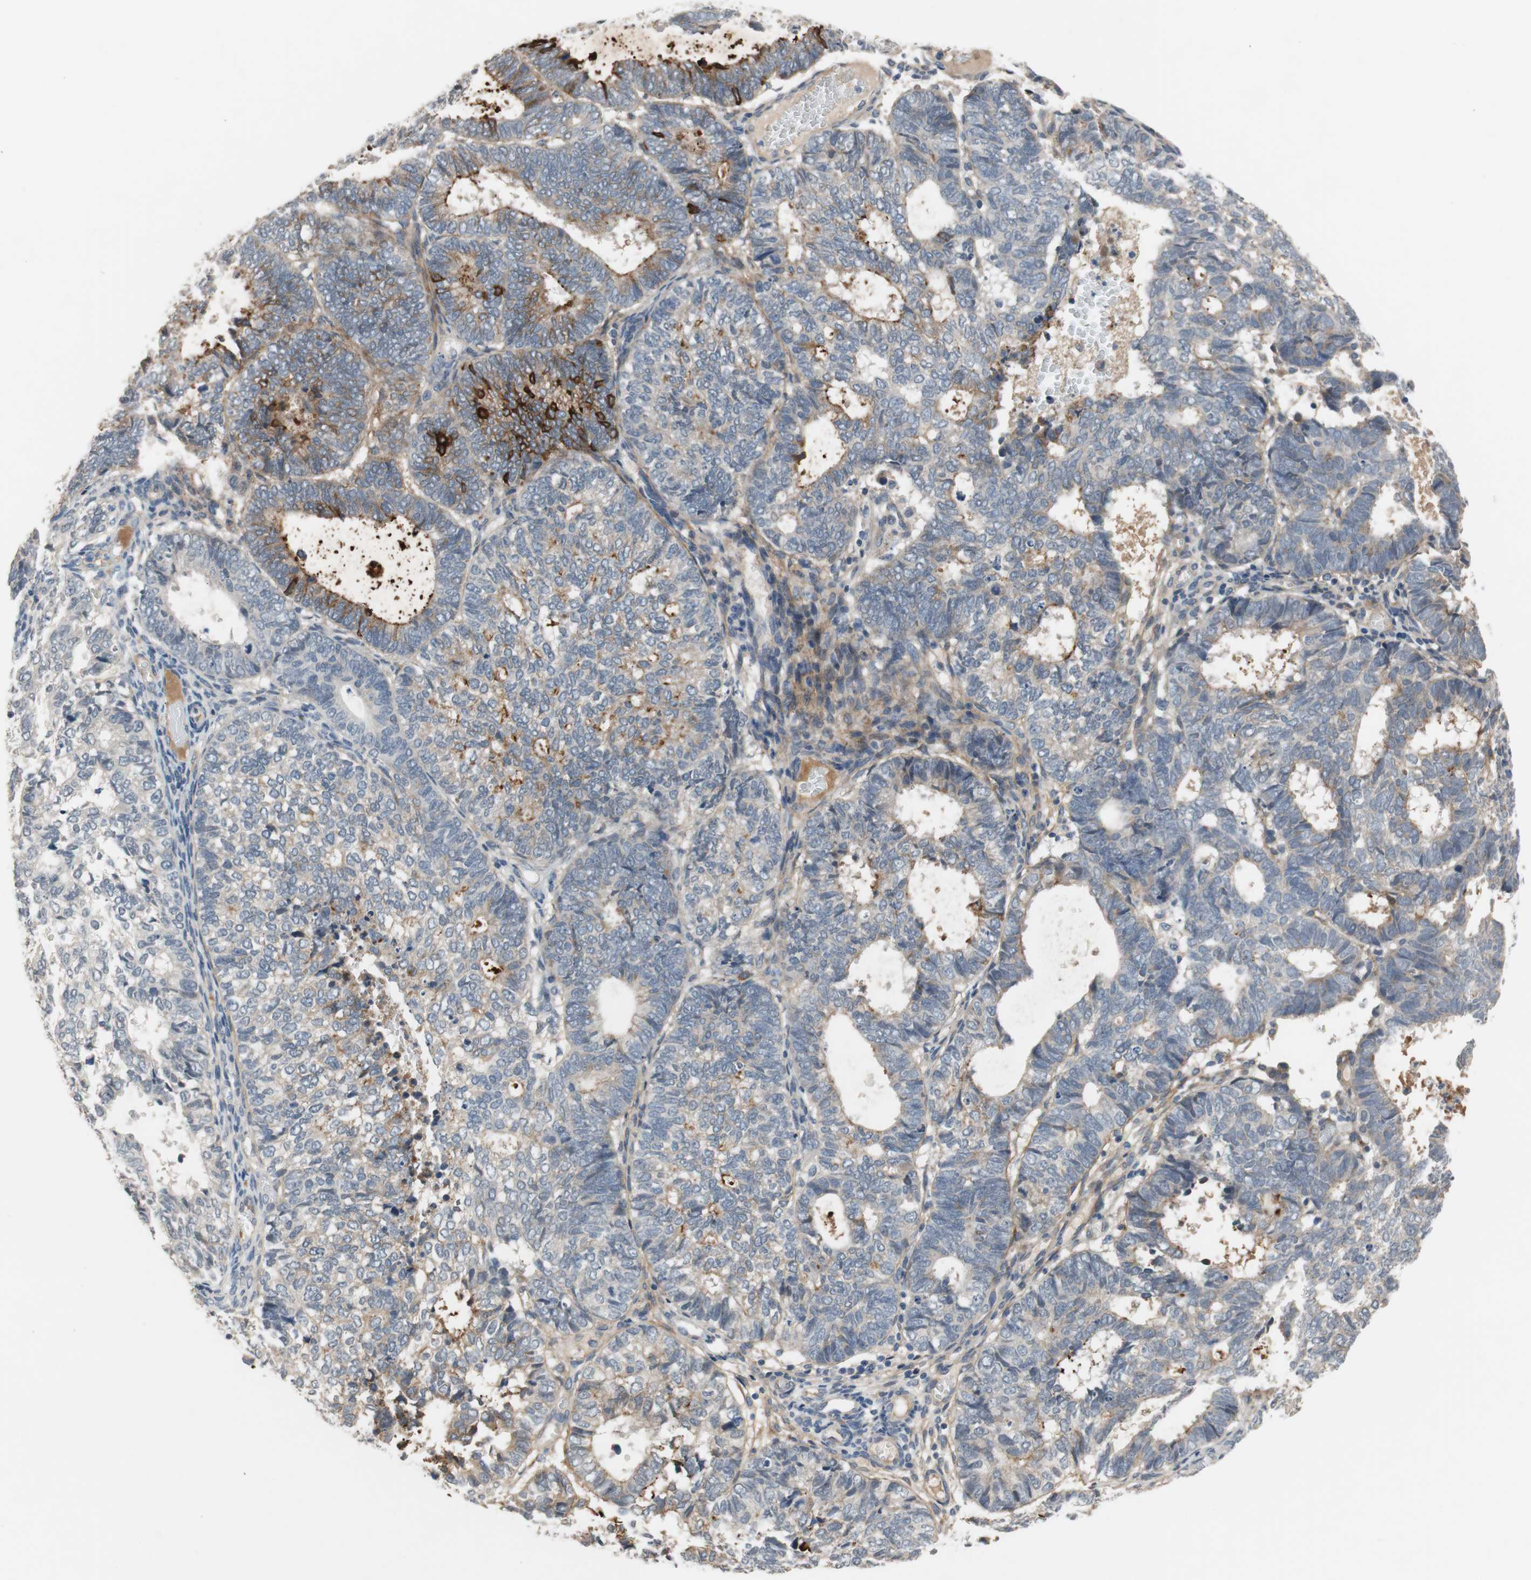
{"staining": {"intensity": "negative", "quantity": "none", "location": "none"}, "tissue": "endometrial cancer", "cell_type": "Tumor cells", "image_type": "cancer", "snomed": [{"axis": "morphology", "description": "Adenocarcinoma, NOS"}, {"axis": "topography", "description": "Uterus"}], "caption": "Immunohistochemistry image of human adenocarcinoma (endometrial) stained for a protein (brown), which displays no expression in tumor cells.", "gene": "COL12A1", "patient": {"sex": "female", "age": 60}}